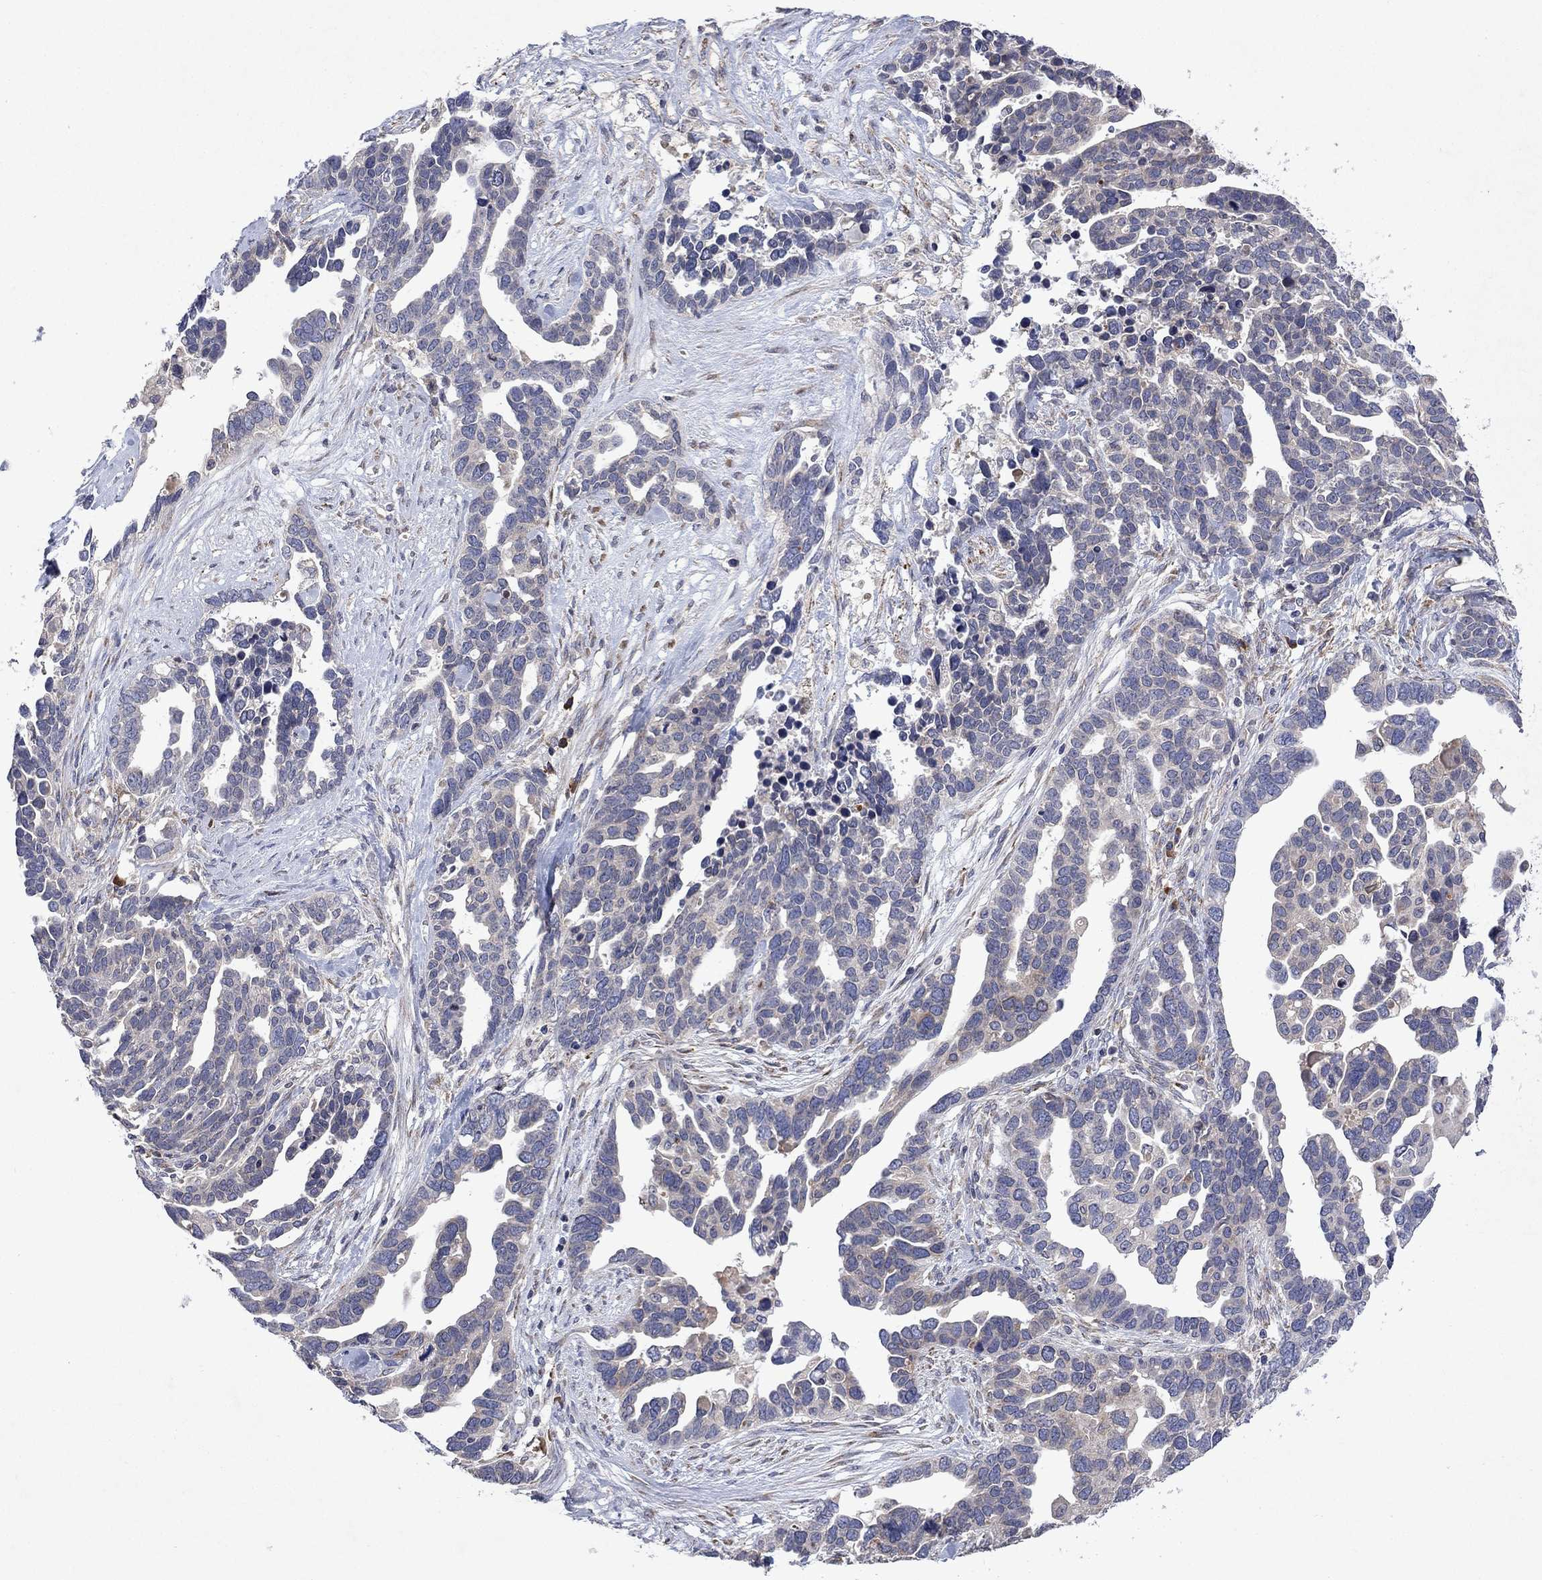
{"staining": {"intensity": "negative", "quantity": "none", "location": "none"}, "tissue": "ovarian cancer", "cell_type": "Tumor cells", "image_type": "cancer", "snomed": [{"axis": "morphology", "description": "Cystadenocarcinoma, serous, NOS"}, {"axis": "topography", "description": "Ovary"}], "caption": "An IHC photomicrograph of ovarian cancer (serous cystadenocarcinoma) is shown. There is no staining in tumor cells of ovarian cancer (serous cystadenocarcinoma). (DAB immunohistochemistry (IHC) visualized using brightfield microscopy, high magnification).", "gene": "TMEM97", "patient": {"sex": "female", "age": 54}}